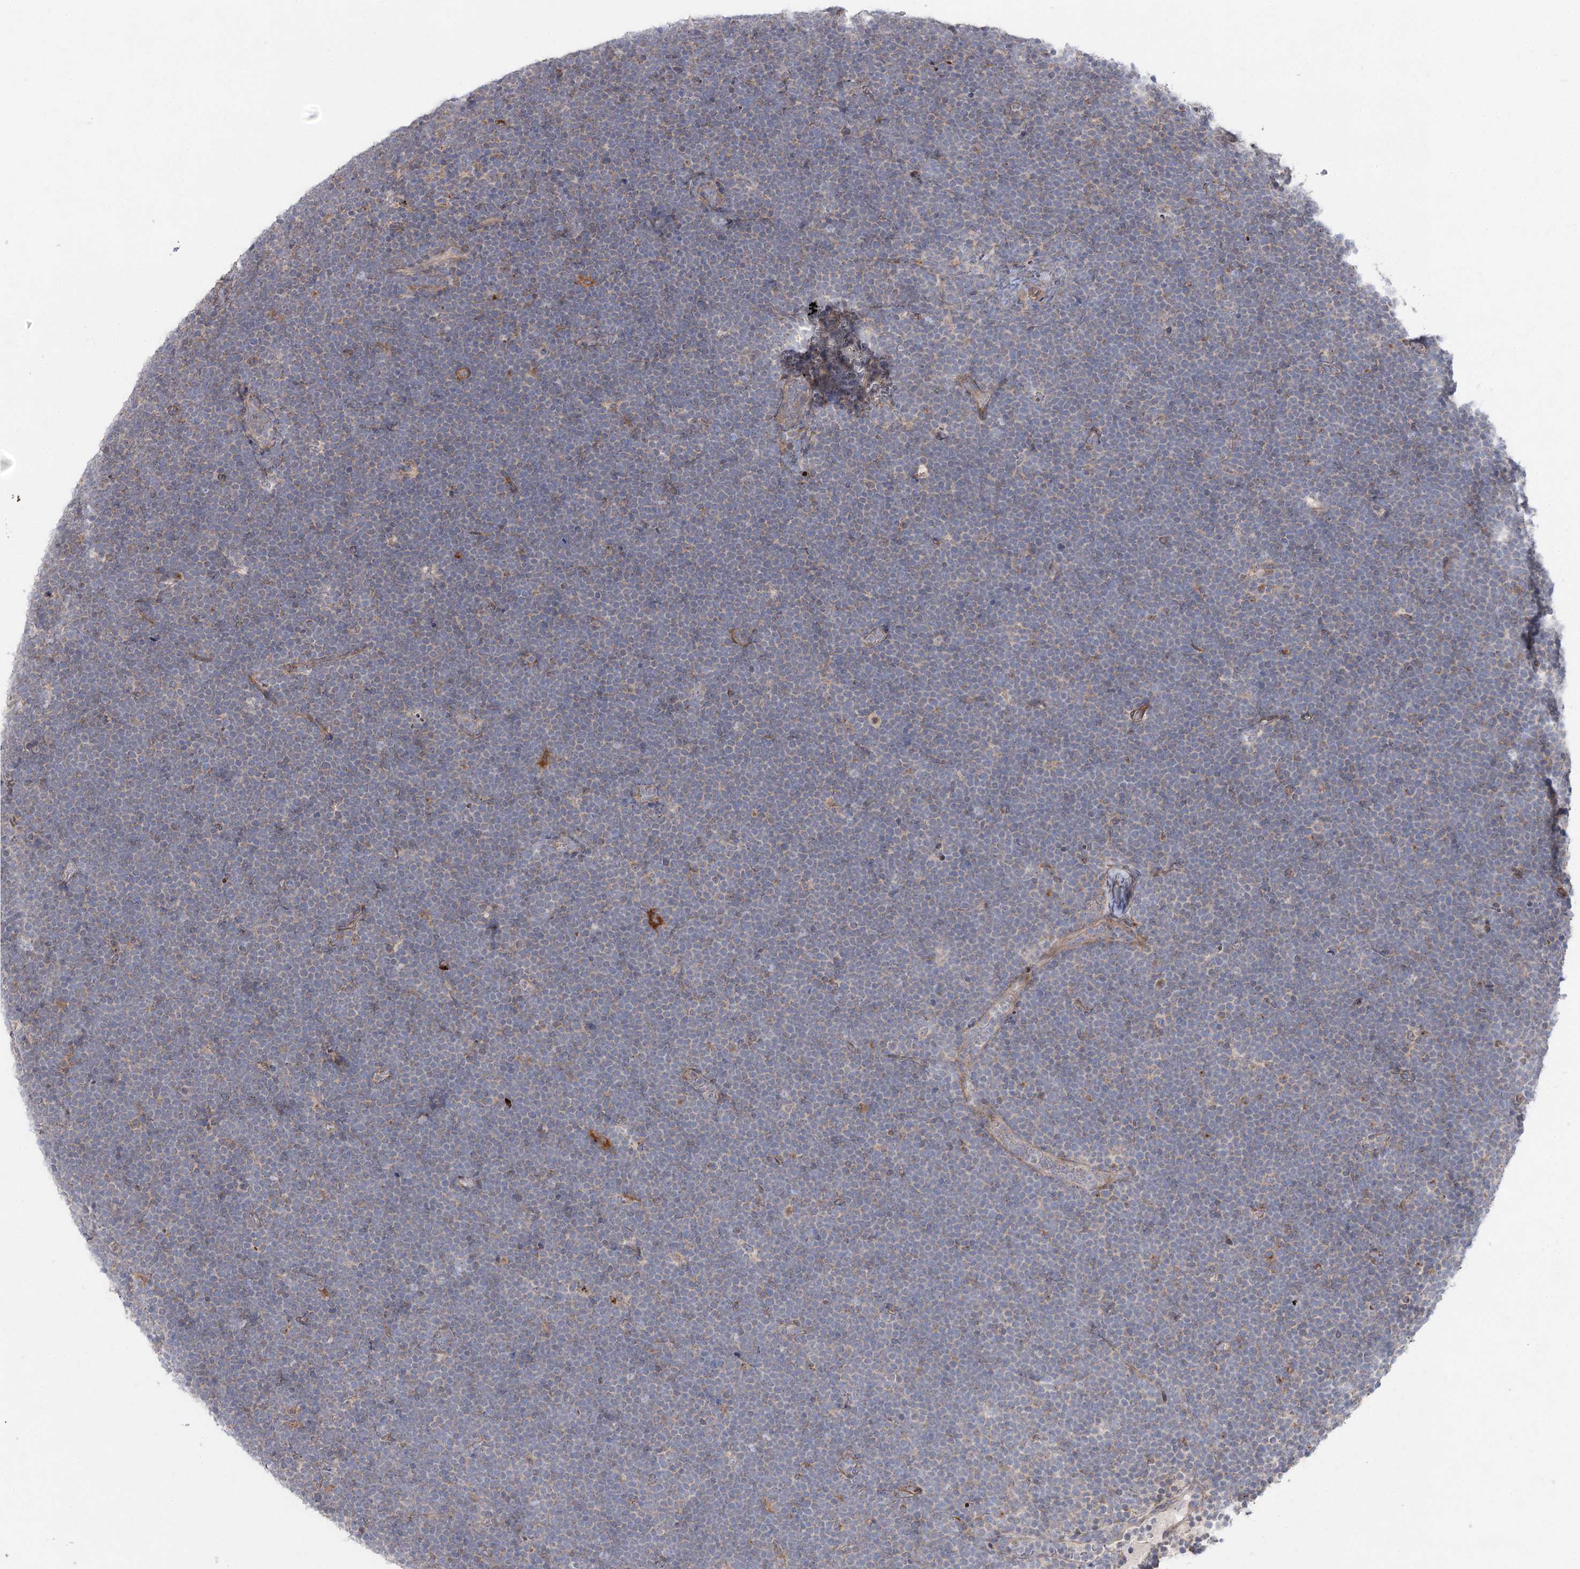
{"staining": {"intensity": "negative", "quantity": "none", "location": "none"}, "tissue": "lymphoma", "cell_type": "Tumor cells", "image_type": "cancer", "snomed": [{"axis": "morphology", "description": "Malignant lymphoma, non-Hodgkin's type, High grade"}, {"axis": "topography", "description": "Lymph node"}], "caption": "Immunohistochemistry (IHC) of high-grade malignant lymphoma, non-Hodgkin's type exhibits no positivity in tumor cells.", "gene": "SH3BP5L", "patient": {"sex": "male", "age": 13}}